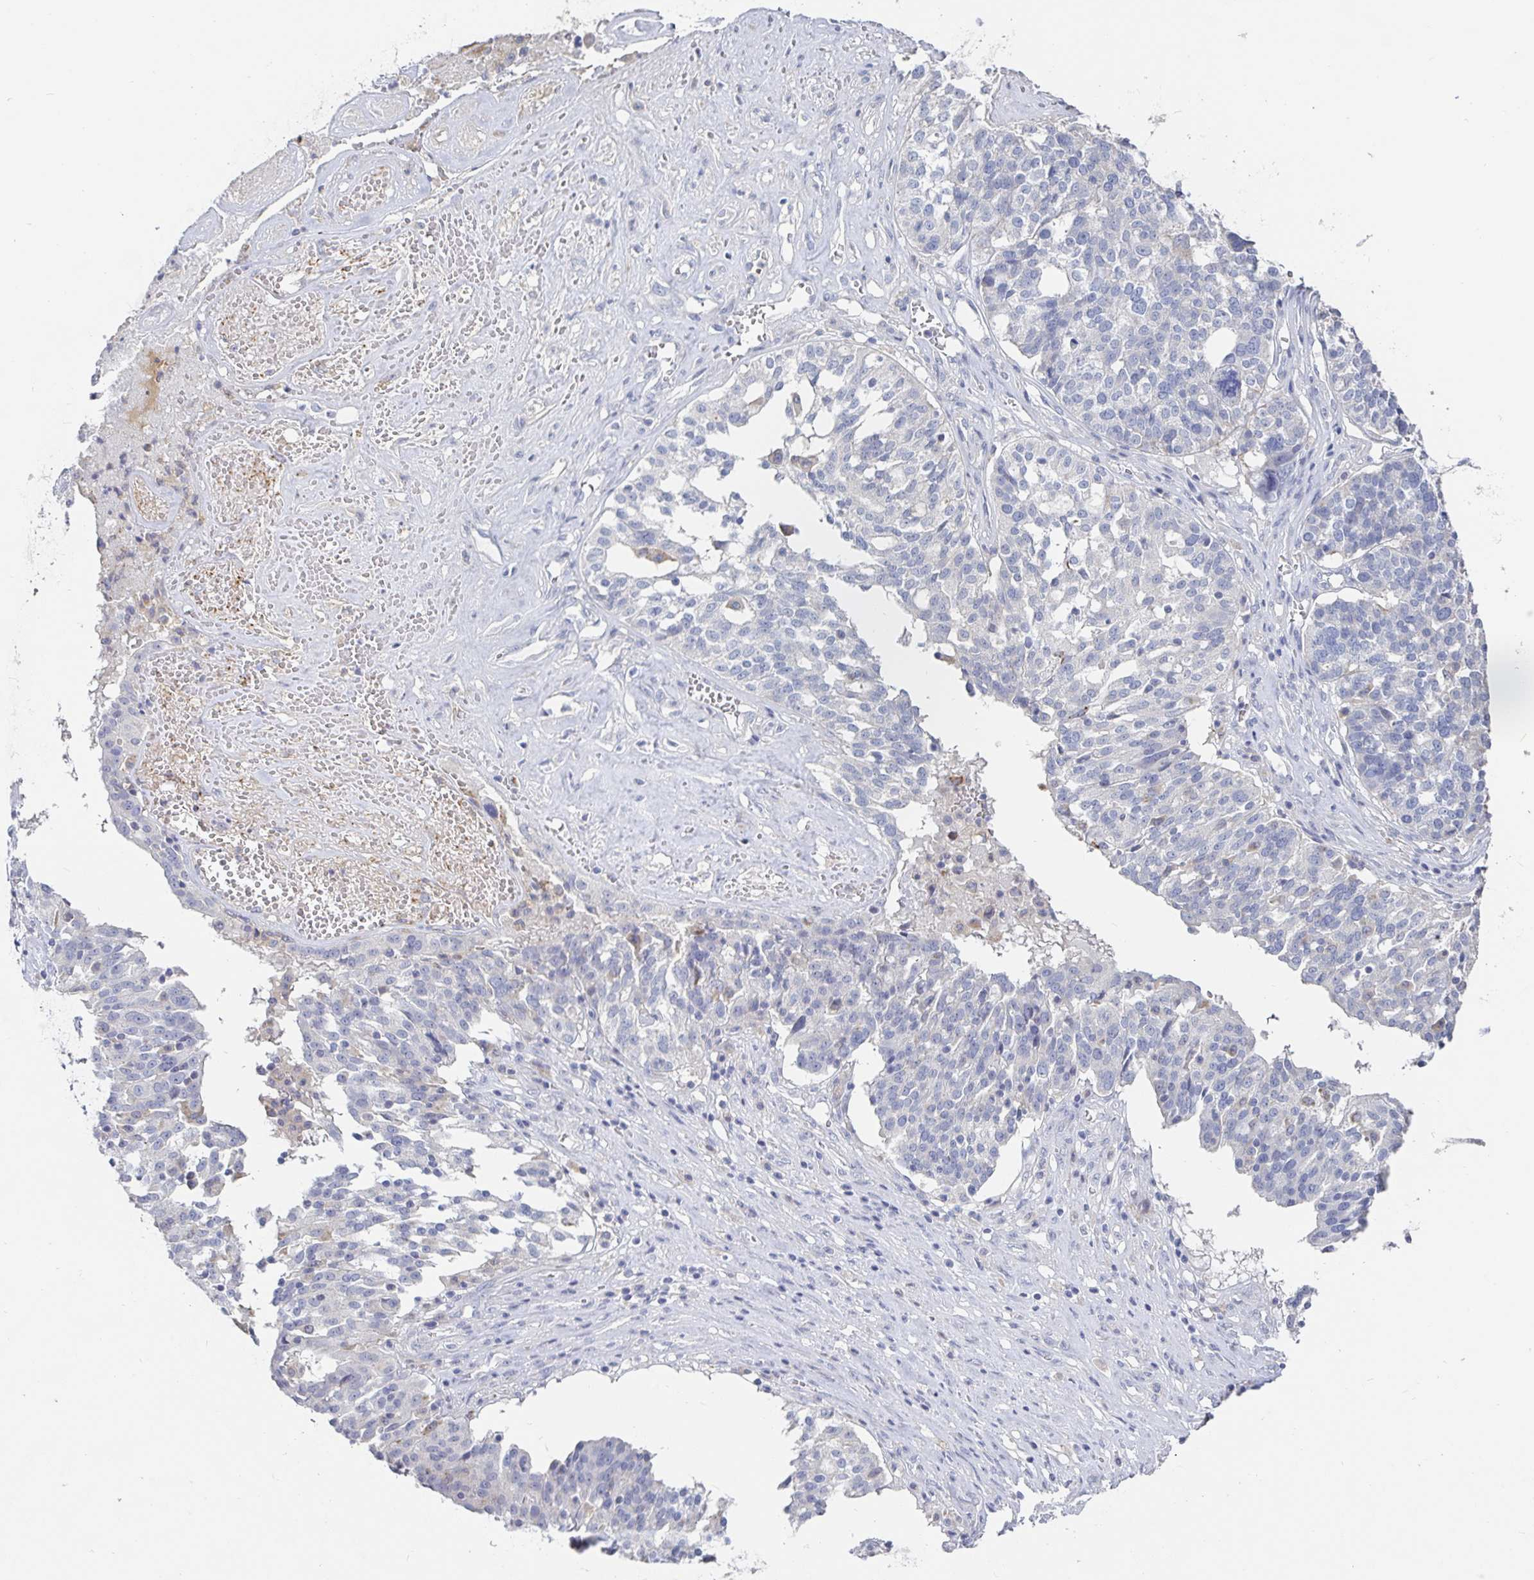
{"staining": {"intensity": "negative", "quantity": "none", "location": "none"}, "tissue": "ovarian cancer", "cell_type": "Tumor cells", "image_type": "cancer", "snomed": [{"axis": "morphology", "description": "Cystadenocarcinoma, serous, NOS"}, {"axis": "topography", "description": "Ovary"}], "caption": "DAB (3,3'-diaminobenzidine) immunohistochemical staining of ovarian cancer demonstrates no significant positivity in tumor cells.", "gene": "SPPL3", "patient": {"sex": "female", "age": 59}}